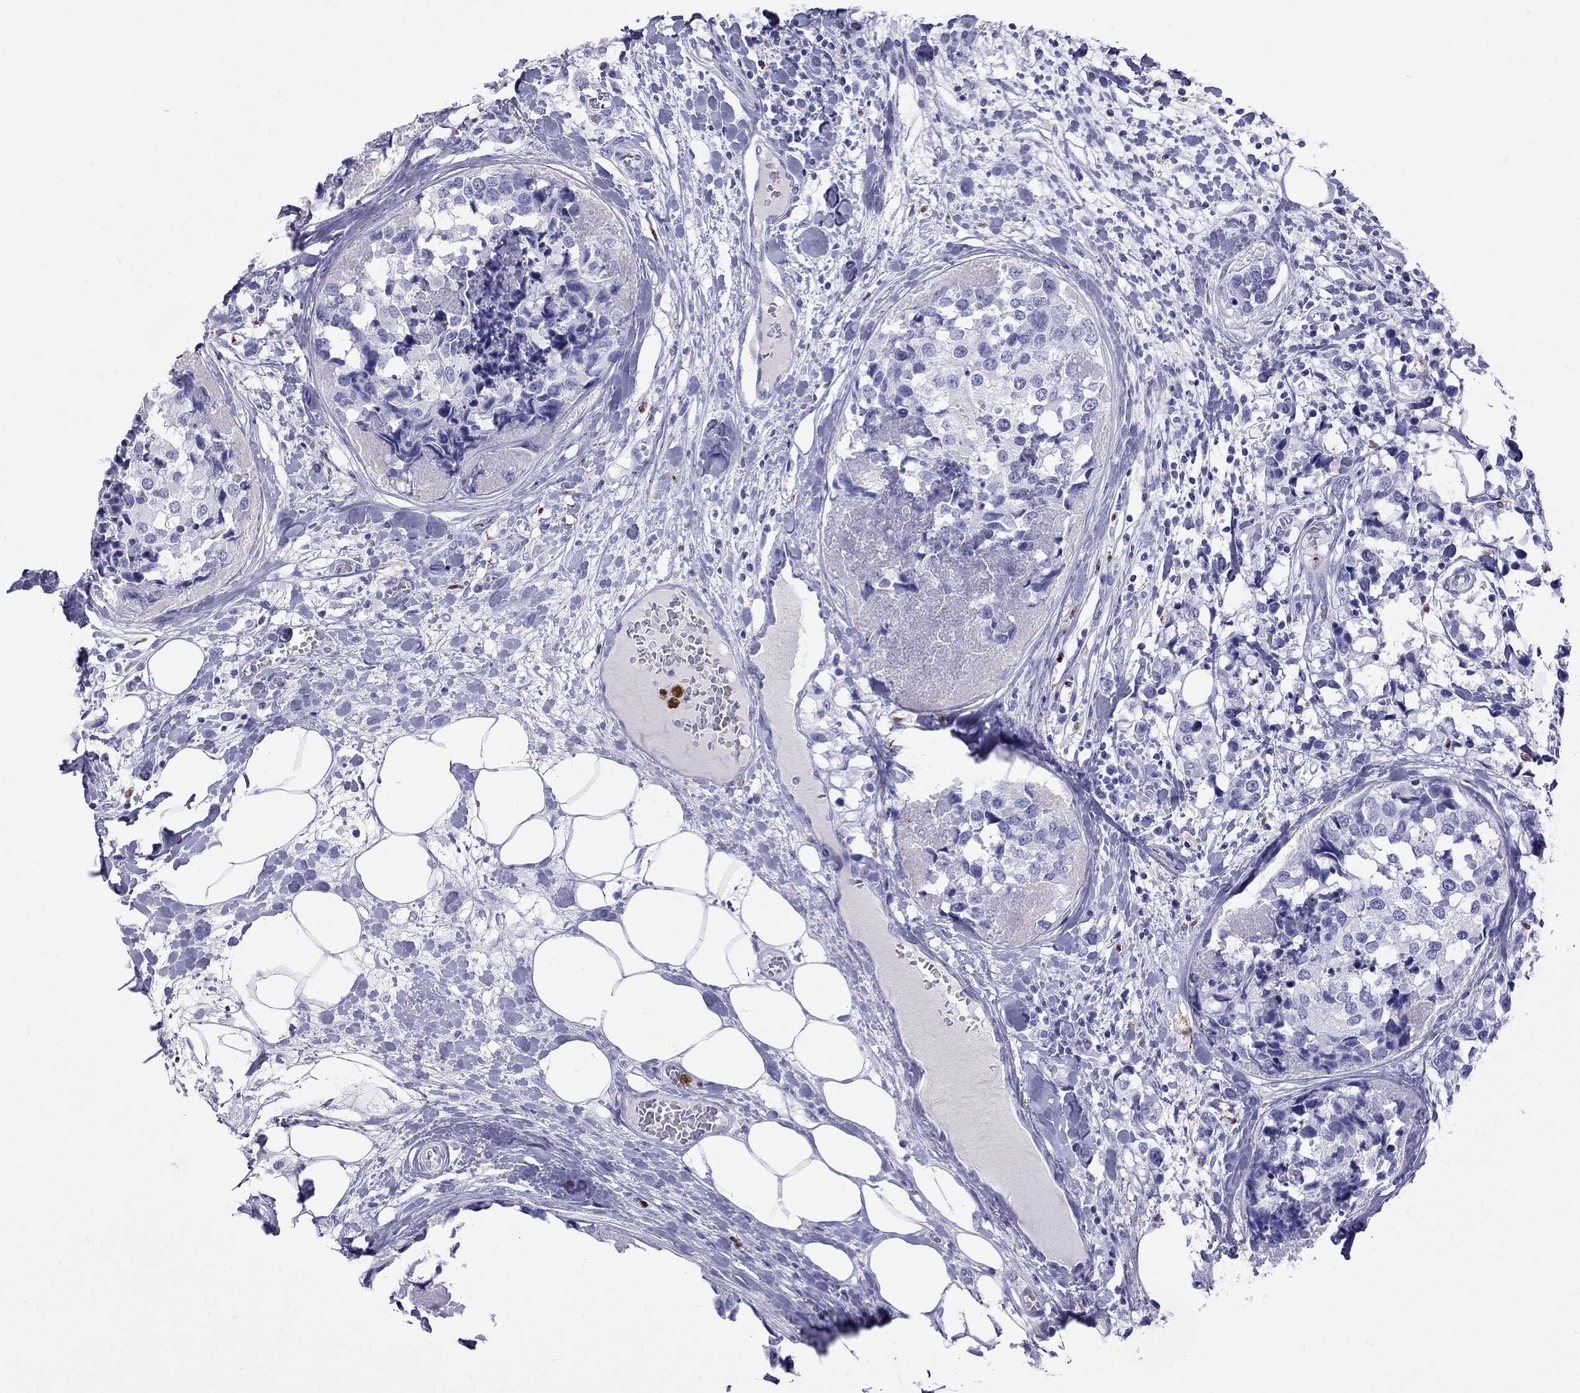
{"staining": {"intensity": "negative", "quantity": "none", "location": "none"}, "tissue": "breast cancer", "cell_type": "Tumor cells", "image_type": "cancer", "snomed": [{"axis": "morphology", "description": "Lobular carcinoma"}, {"axis": "topography", "description": "Breast"}], "caption": "Micrograph shows no significant protein positivity in tumor cells of breast lobular carcinoma.", "gene": "SLAMF1", "patient": {"sex": "female", "age": 59}}